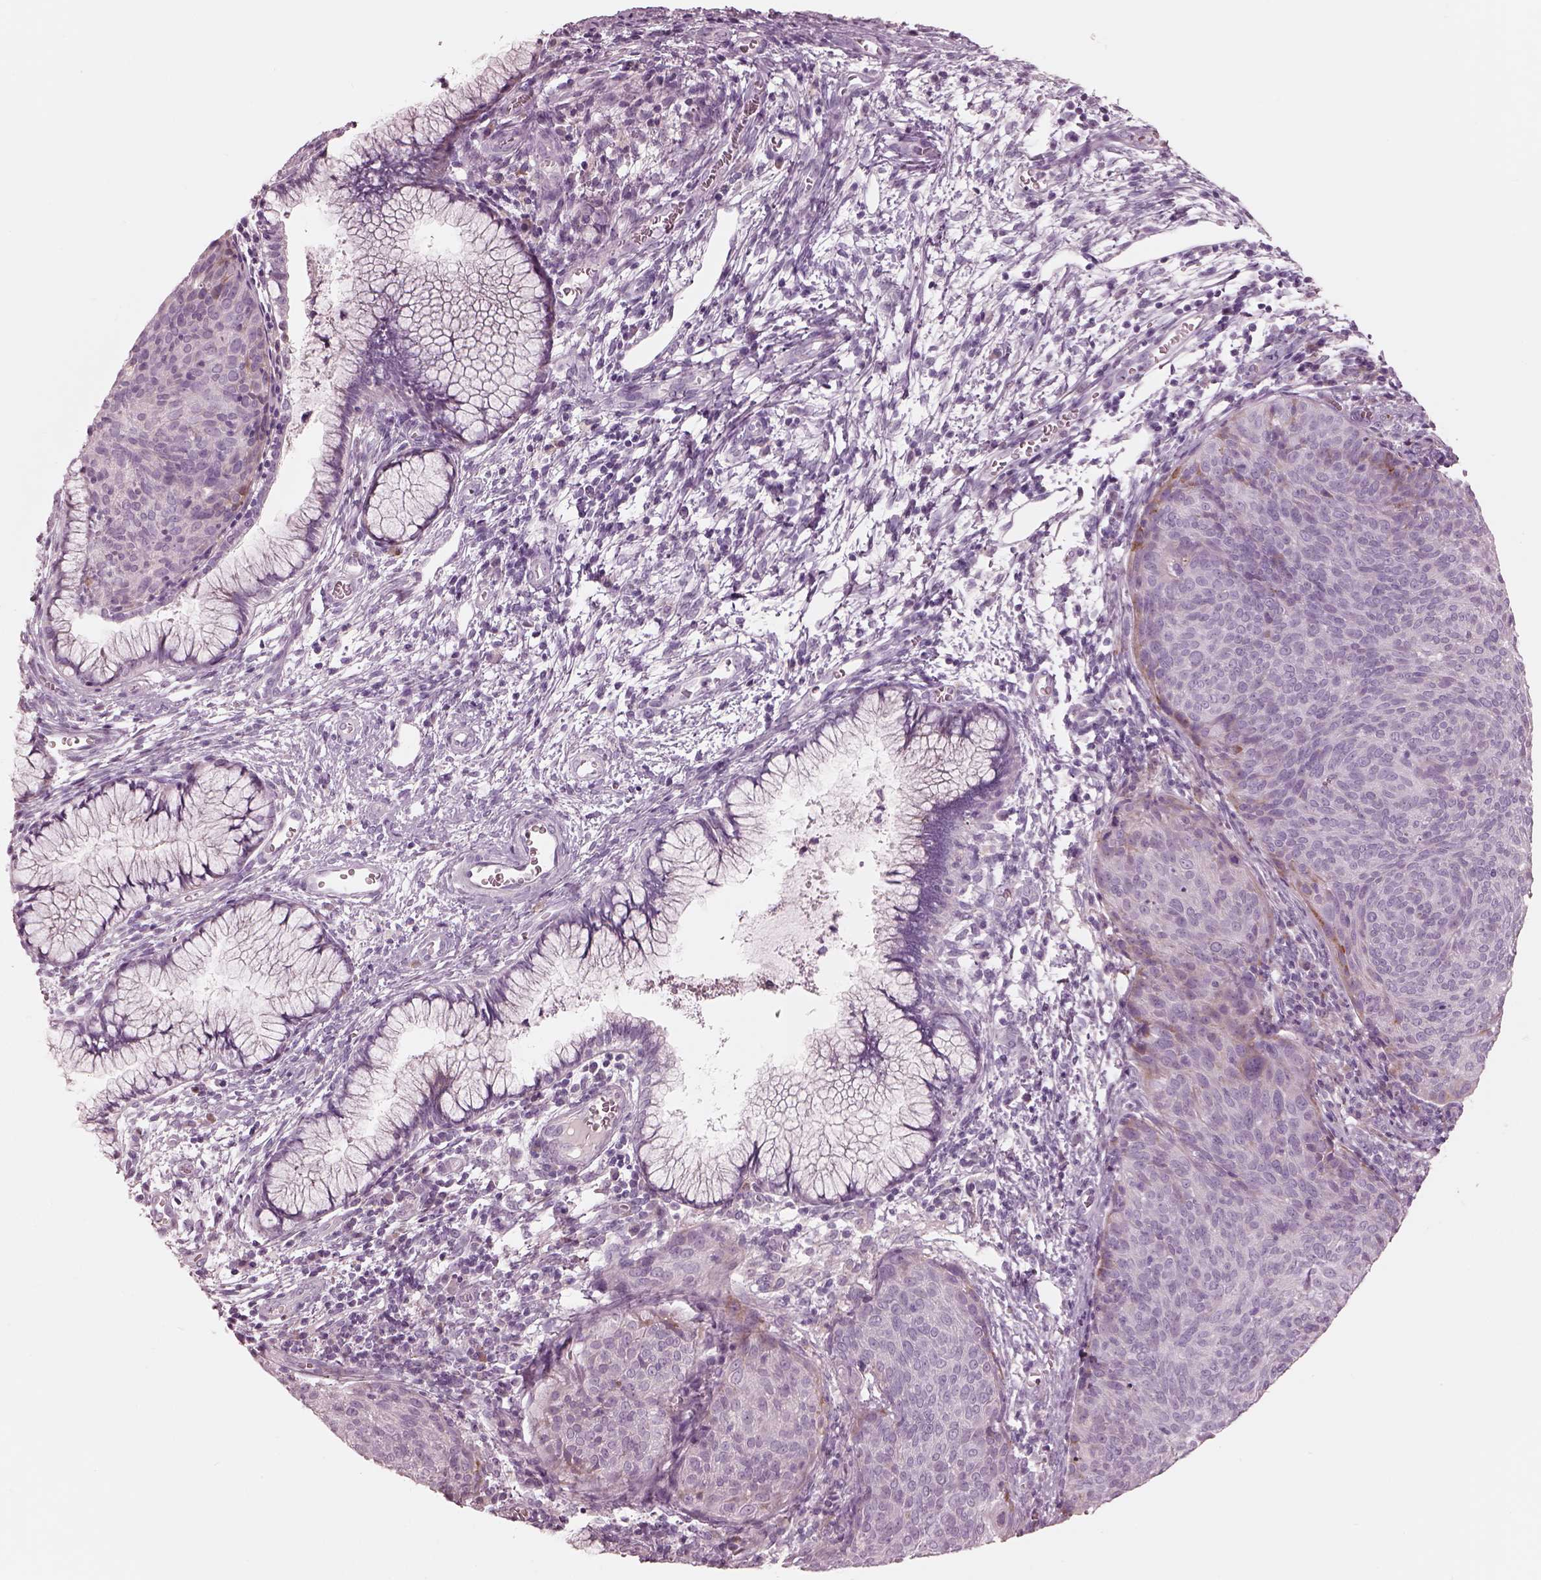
{"staining": {"intensity": "negative", "quantity": "none", "location": "none"}, "tissue": "cervical cancer", "cell_type": "Tumor cells", "image_type": "cancer", "snomed": [{"axis": "morphology", "description": "Squamous cell carcinoma, NOS"}, {"axis": "topography", "description": "Cervix"}], "caption": "Tumor cells show no significant staining in cervical cancer.", "gene": "CADM2", "patient": {"sex": "female", "age": 39}}